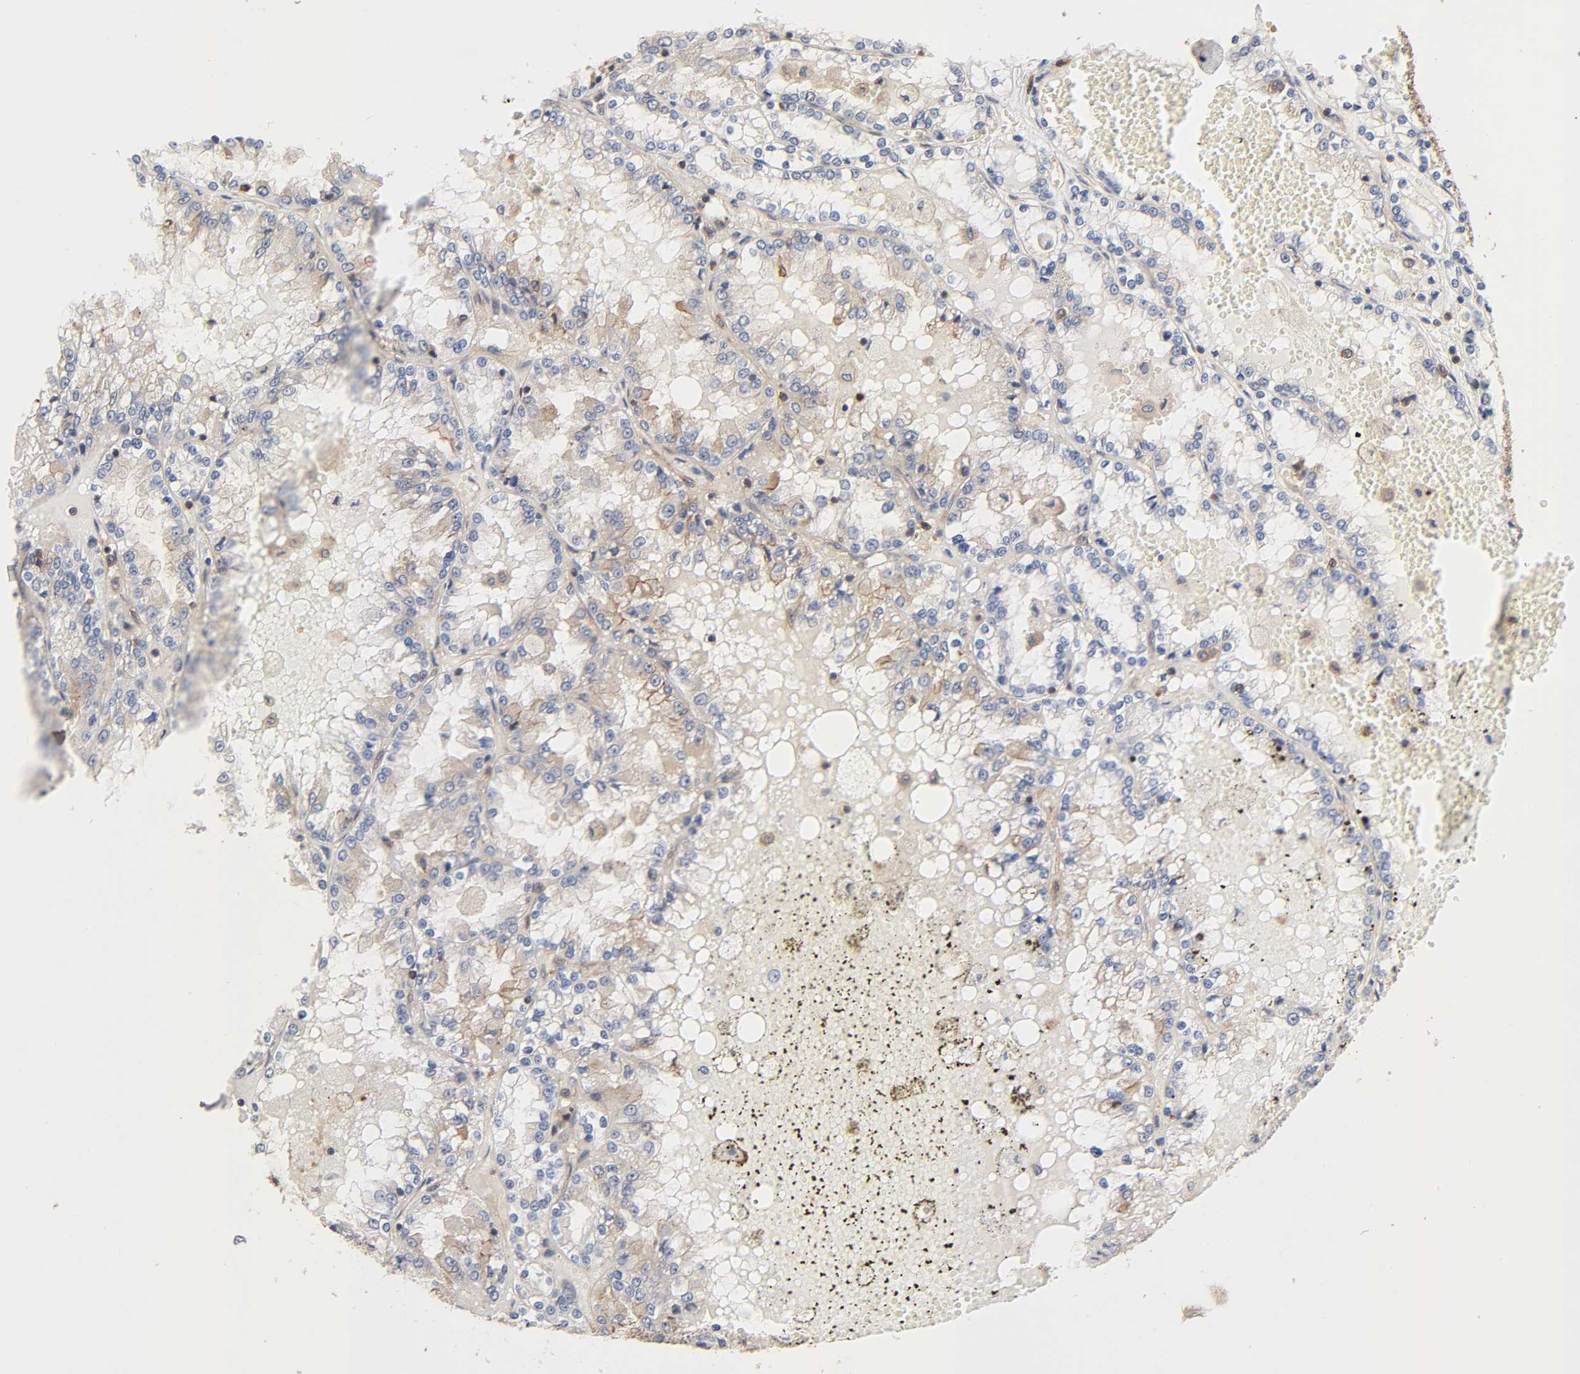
{"staining": {"intensity": "weak", "quantity": "25%-75%", "location": "cytoplasmic/membranous"}, "tissue": "renal cancer", "cell_type": "Tumor cells", "image_type": "cancer", "snomed": [{"axis": "morphology", "description": "Adenocarcinoma, NOS"}, {"axis": "topography", "description": "Kidney"}], "caption": "Immunohistochemical staining of human renal cancer exhibits weak cytoplasmic/membranous protein staining in about 25%-75% of tumor cells. The protein is shown in brown color, while the nuclei are stained blue.", "gene": "LAMTOR2", "patient": {"sex": "female", "age": 56}}